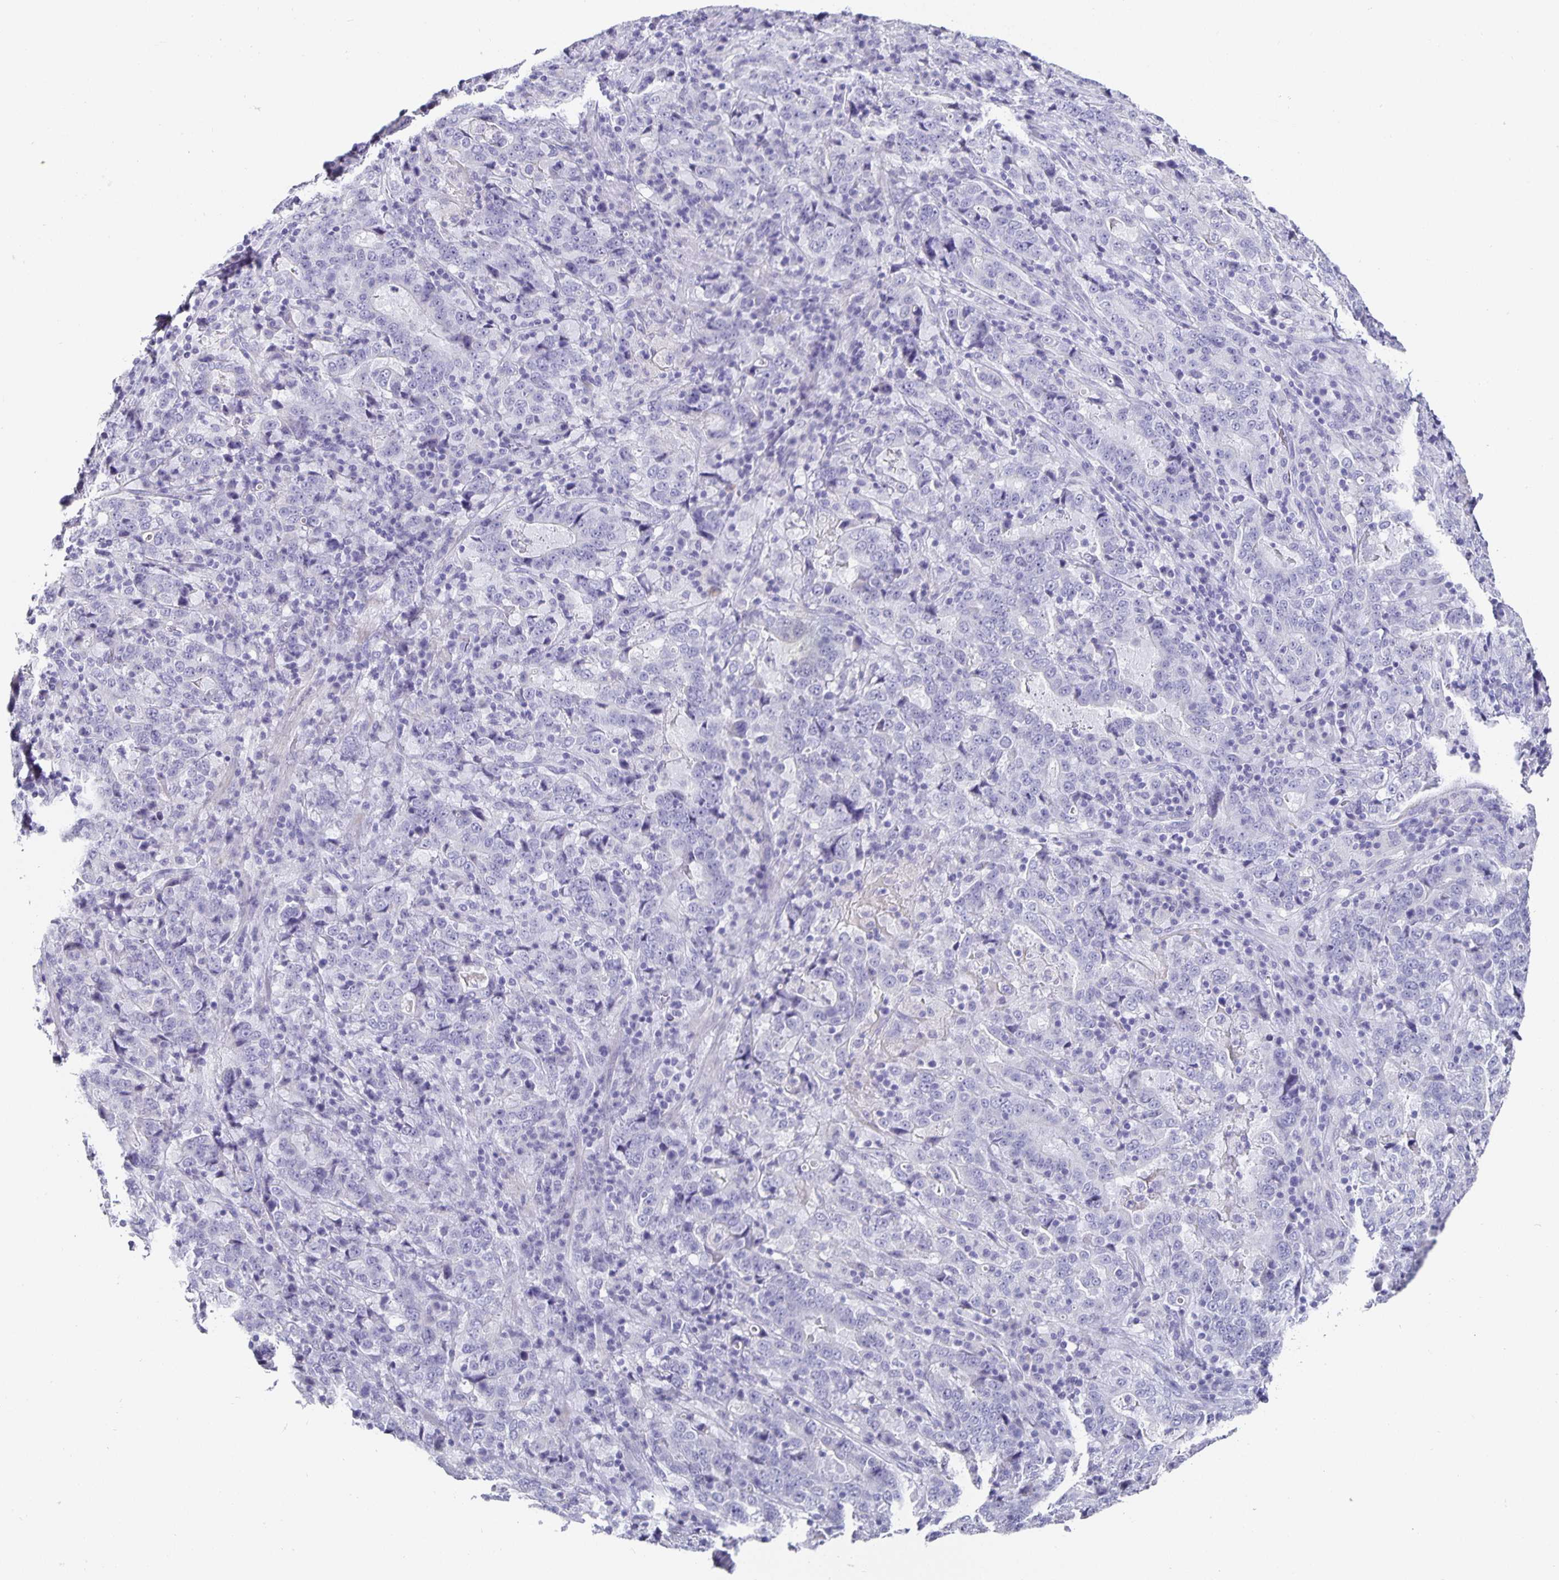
{"staining": {"intensity": "negative", "quantity": "none", "location": "none"}, "tissue": "stomach cancer", "cell_type": "Tumor cells", "image_type": "cancer", "snomed": [{"axis": "morphology", "description": "Normal tissue, NOS"}, {"axis": "morphology", "description": "Adenocarcinoma, NOS"}, {"axis": "topography", "description": "Stomach, upper"}, {"axis": "topography", "description": "Stomach"}], "caption": "This histopathology image is of stomach adenocarcinoma stained with immunohistochemistry (IHC) to label a protein in brown with the nuclei are counter-stained blue. There is no expression in tumor cells.", "gene": "CHGA", "patient": {"sex": "male", "age": 59}}